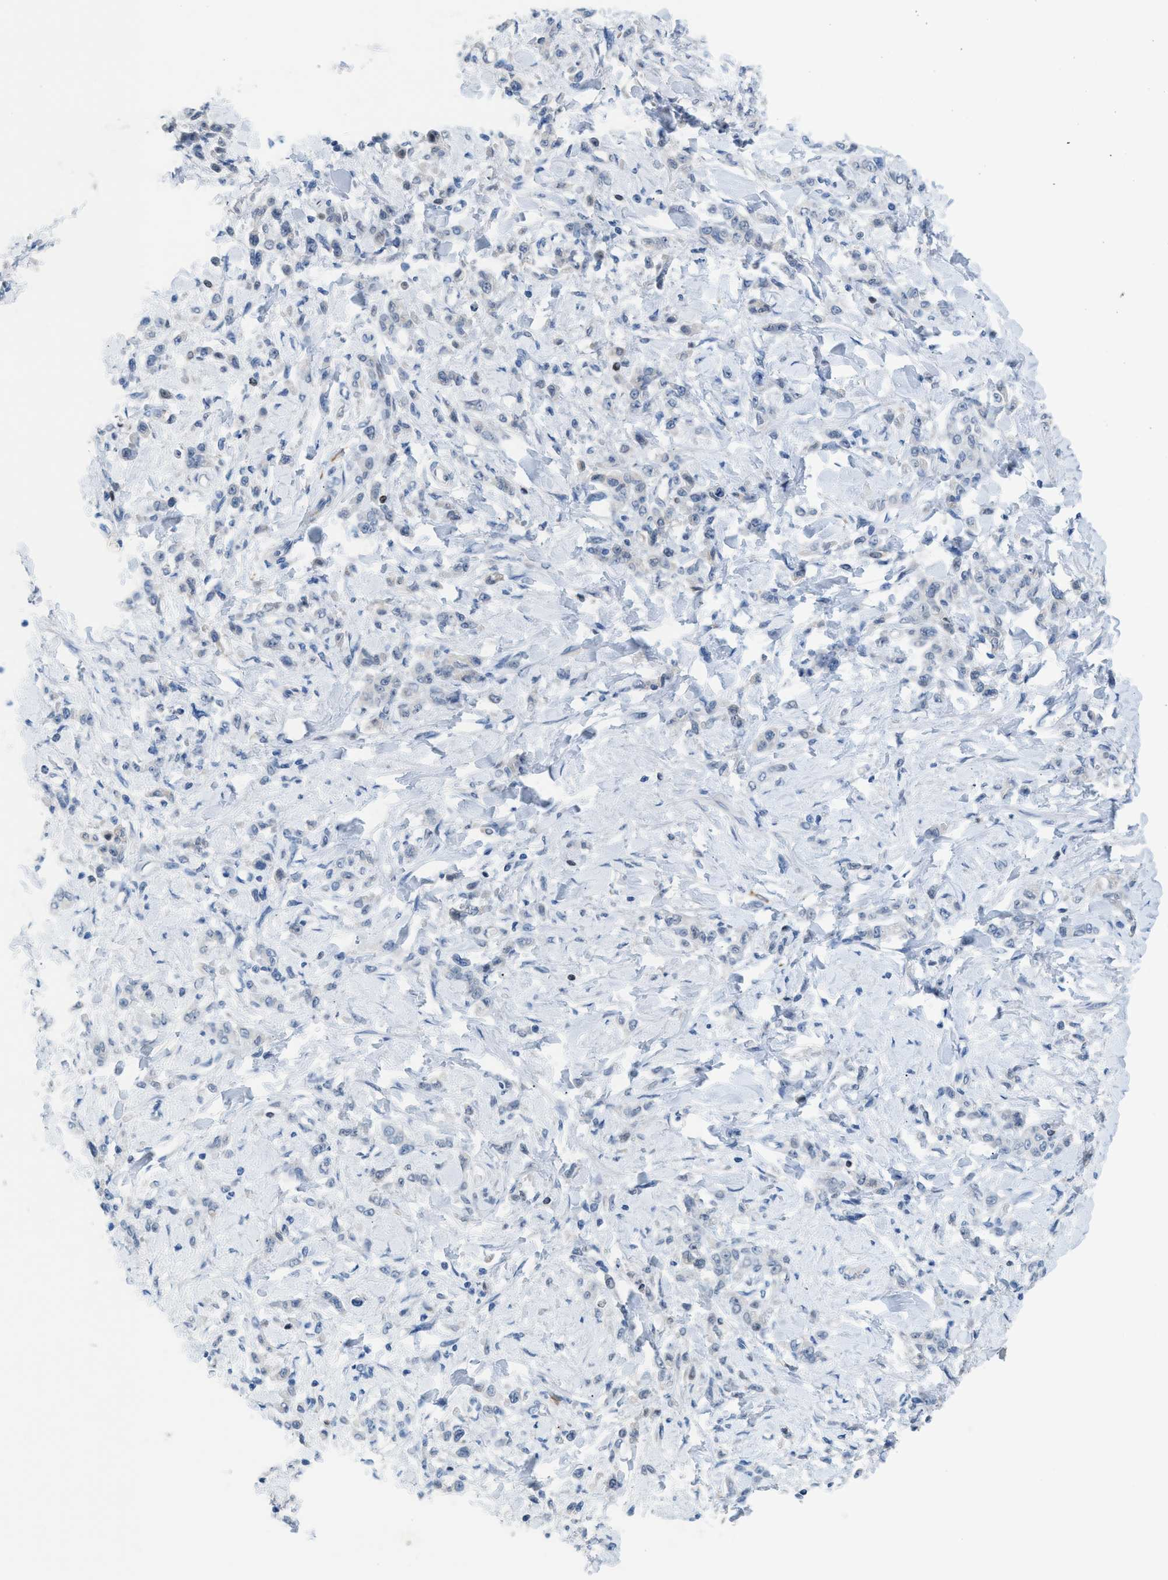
{"staining": {"intensity": "negative", "quantity": "none", "location": "none"}, "tissue": "stomach cancer", "cell_type": "Tumor cells", "image_type": "cancer", "snomed": [{"axis": "morphology", "description": "Normal tissue, NOS"}, {"axis": "morphology", "description": "Adenocarcinoma, NOS"}, {"axis": "topography", "description": "Stomach"}], "caption": "Adenocarcinoma (stomach) was stained to show a protein in brown. There is no significant staining in tumor cells.", "gene": "PPM1D", "patient": {"sex": "male", "age": 82}}